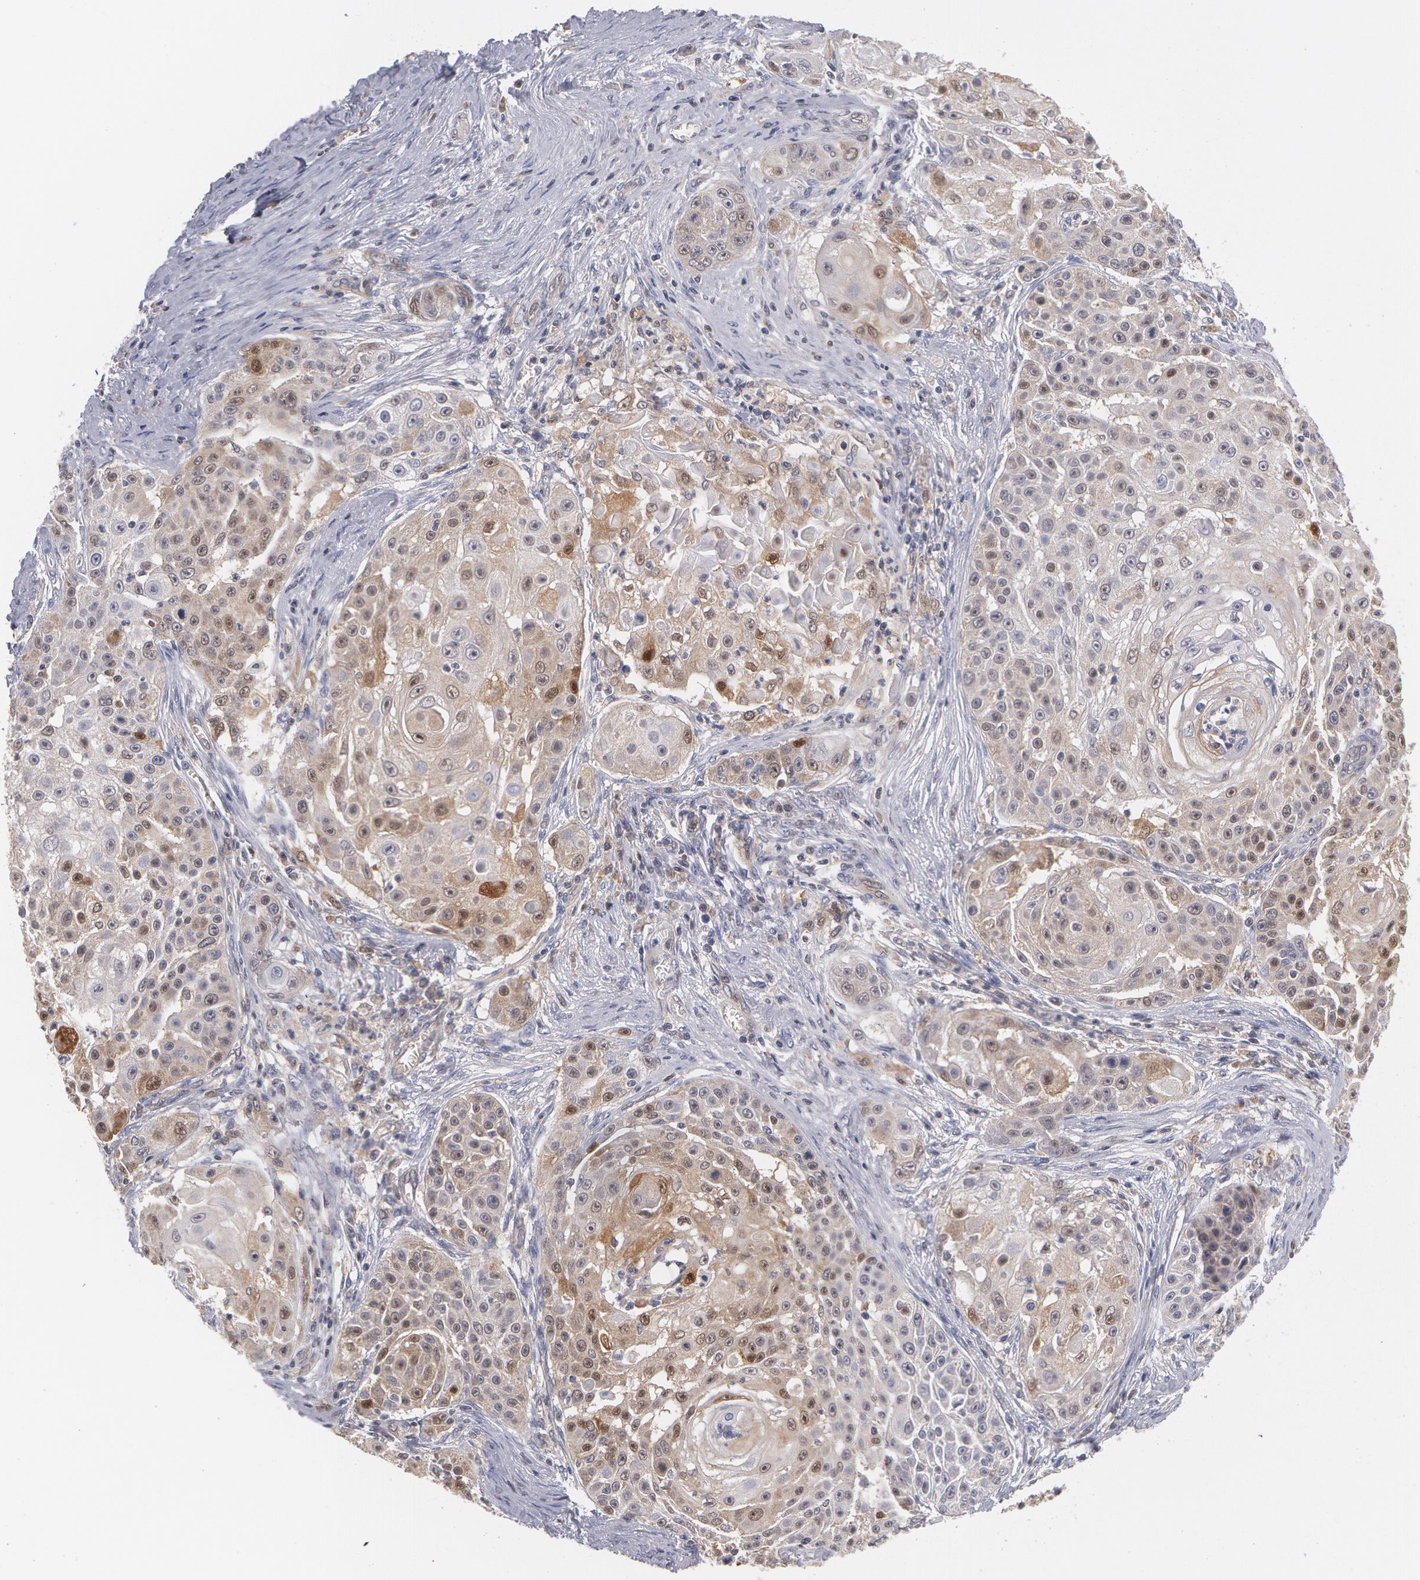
{"staining": {"intensity": "negative", "quantity": "none", "location": "none"}, "tissue": "skin cancer", "cell_type": "Tumor cells", "image_type": "cancer", "snomed": [{"axis": "morphology", "description": "Squamous cell carcinoma, NOS"}, {"axis": "topography", "description": "Skin"}], "caption": "Skin cancer was stained to show a protein in brown. There is no significant expression in tumor cells.", "gene": "TXNRD1", "patient": {"sex": "female", "age": 57}}